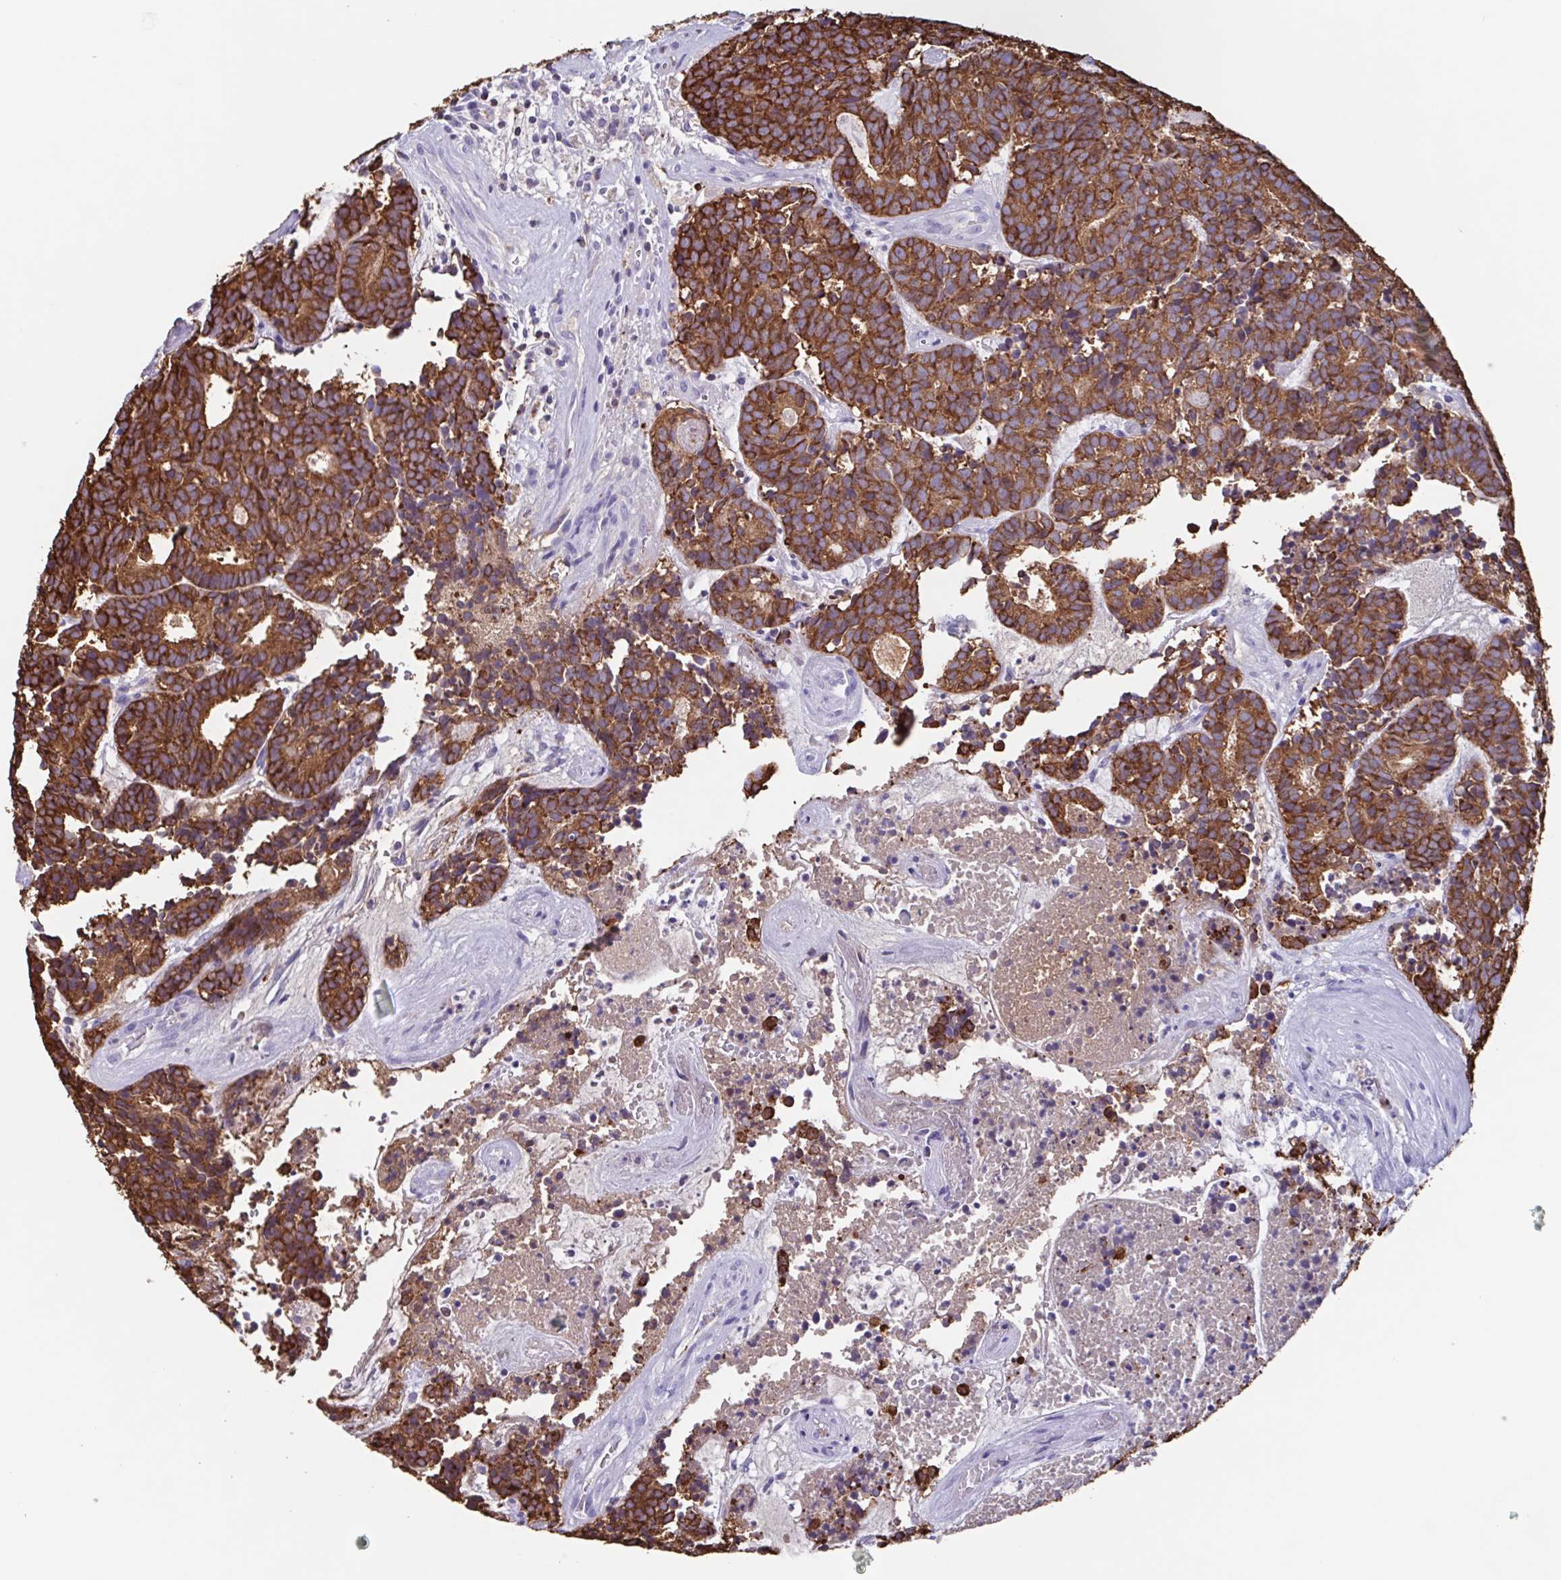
{"staining": {"intensity": "strong", "quantity": ">75%", "location": "cytoplasmic/membranous"}, "tissue": "head and neck cancer", "cell_type": "Tumor cells", "image_type": "cancer", "snomed": [{"axis": "morphology", "description": "Adenocarcinoma, NOS"}, {"axis": "topography", "description": "Head-Neck"}], "caption": "A high-resolution micrograph shows immunohistochemistry staining of head and neck adenocarcinoma, which reveals strong cytoplasmic/membranous positivity in about >75% of tumor cells.", "gene": "TPD52", "patient": {"sex": "female", "age": 81}}